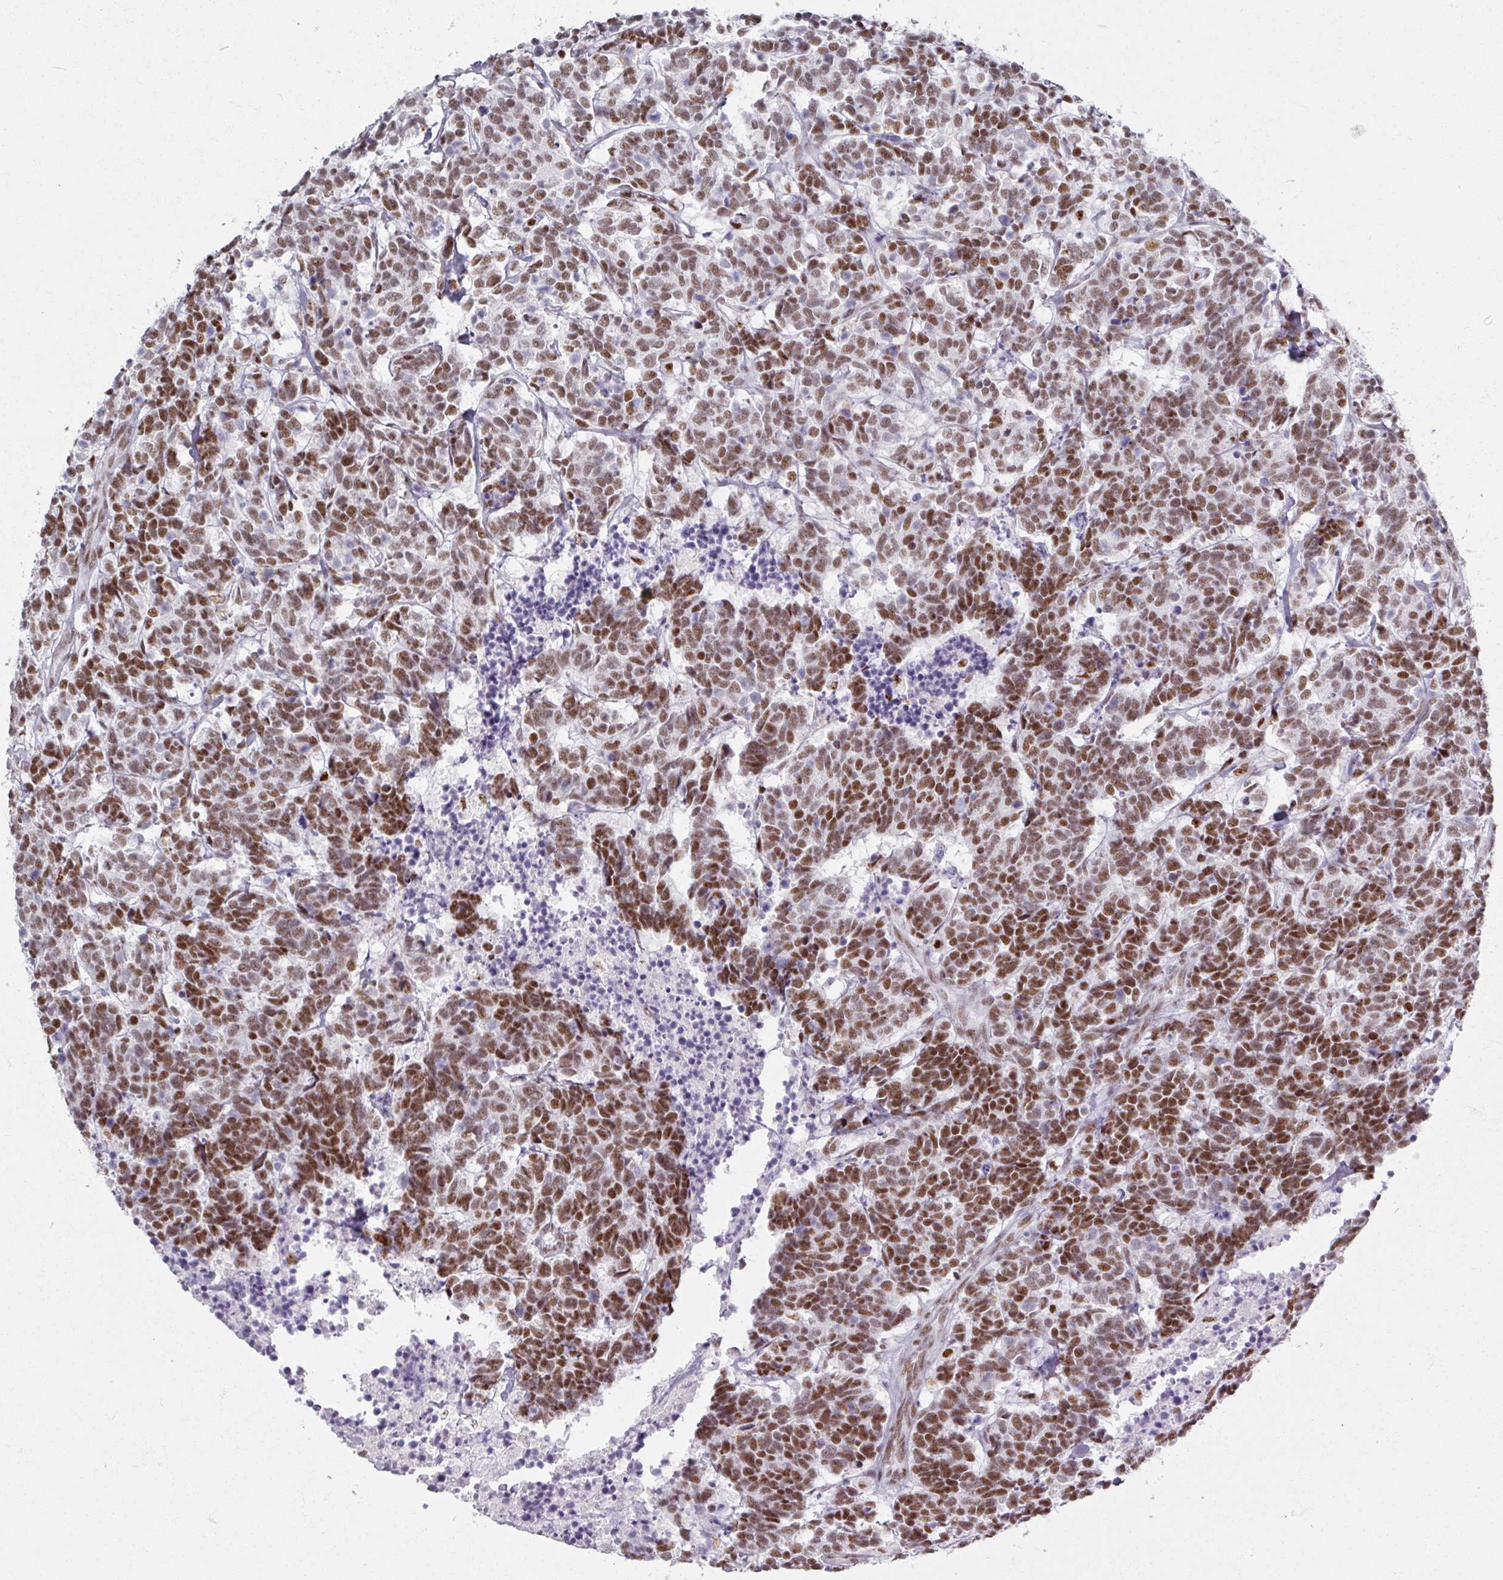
{"staining": {"intensity": "moderate", "quantity": ">75%", "location": "nuclear"}, "tissue": "carcinoid", "cell_type": "Tumor cells", "image_type": "cancer", "snomed": [{"axis": "morphology", "description": "Carcinoma, NOS"}, {"axis": "morphology", "description": "Carcinoid, malignant, NOS"}, {"axis": "topography", "description": "Urinary bladder"}], "caption": "This is a photomicrograph of immunohistochemistry (IHC) staining of malignant carcinoid, which shows moderate expression in the nuclear of tumor cells.", "gene": "ADAR", "patient": {"sex": "male", "age": 57}}